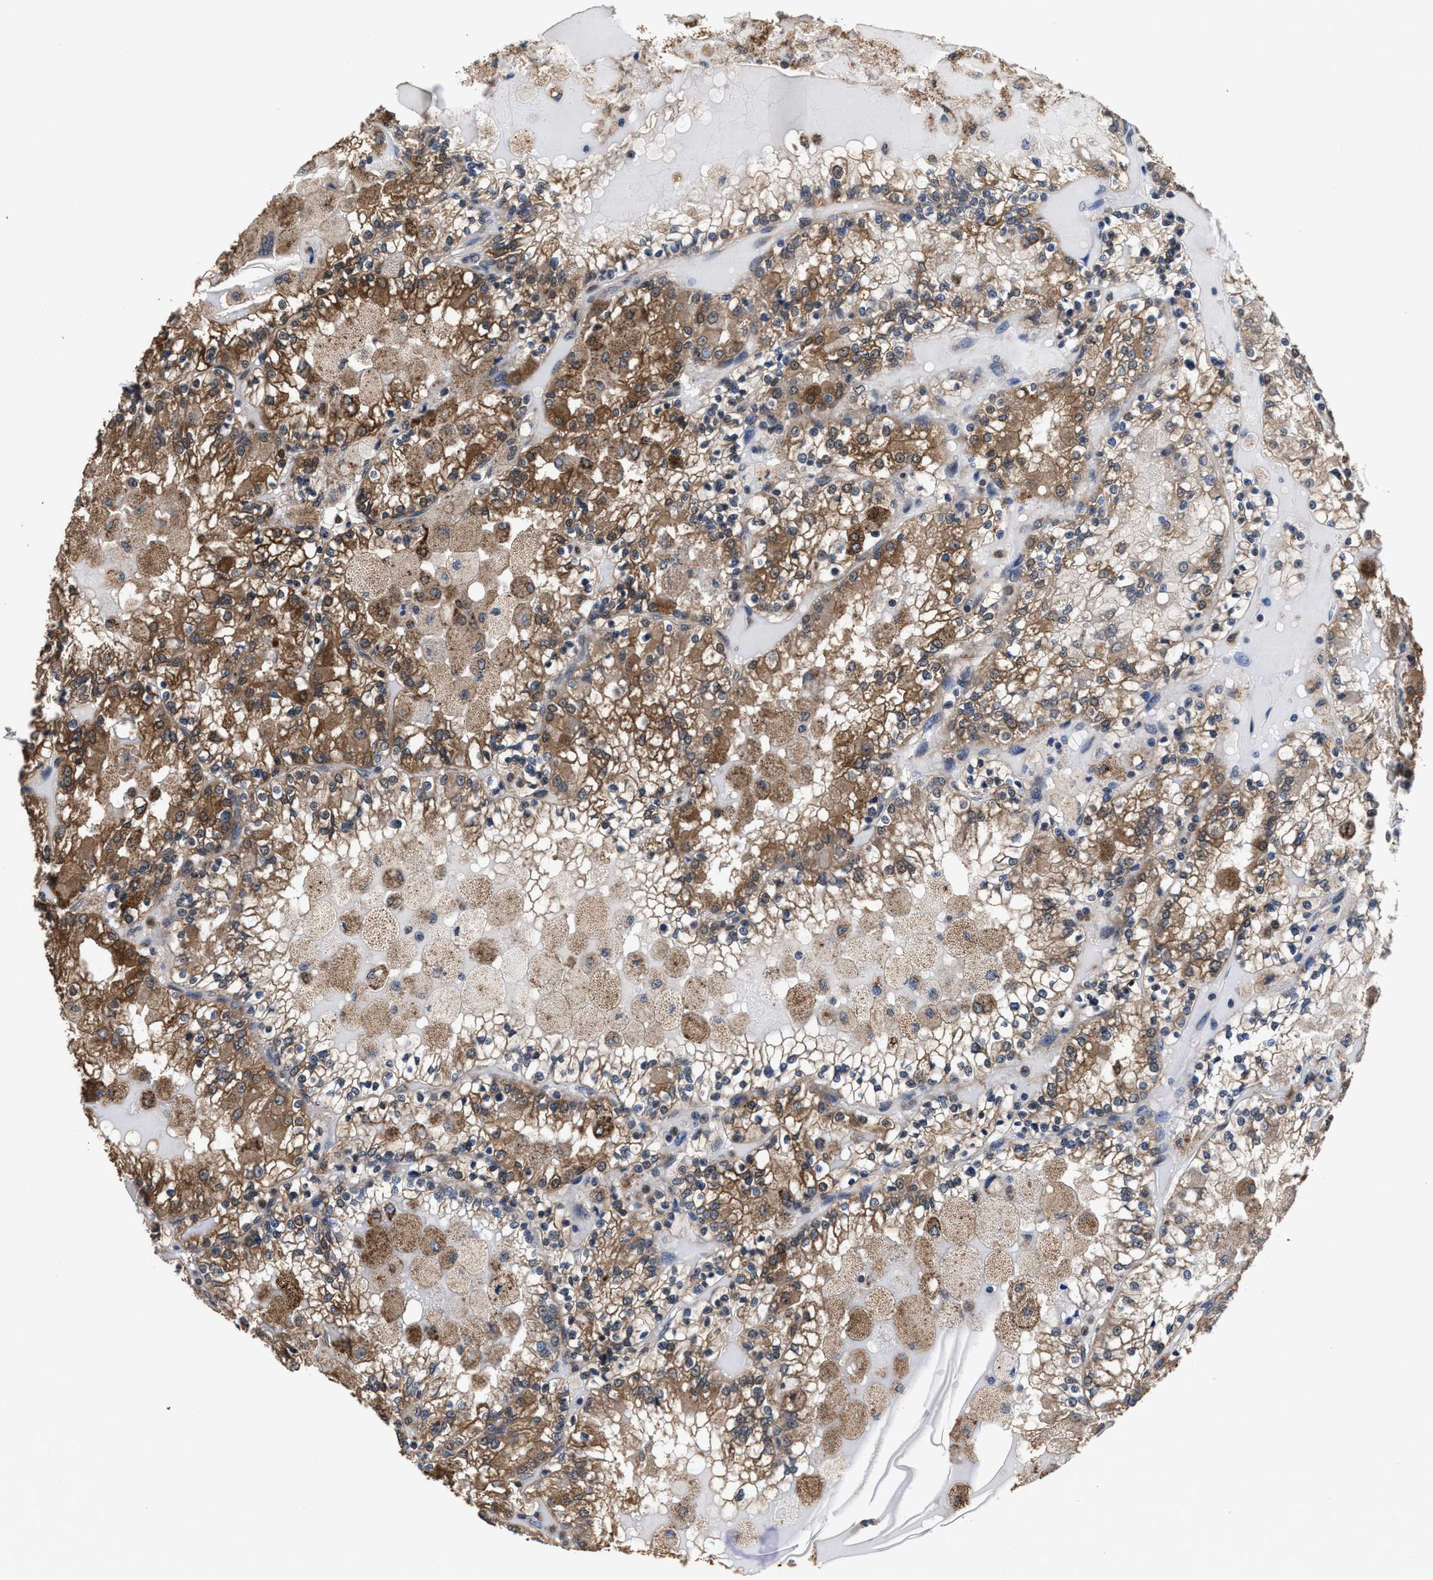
{"staining": {"intensity": "moderate", "quantity": ">75%", "location": "cytoplasmic/membranous"}, "tissue": "renal cancer", "cell_type": "Tumor cells", "image_type": "cancer", "snomed": [{"axis": "morphology", "description": "Adenocarcinoma, NOS"}, {"axis": "topography", "description": "Kidney"}], "caption": "Renal cancer (adenocarcinoma) stained with a brown dye displays moderate cytoplasmic/membranous positive positivity in about >75% of tumor cells.", "gene": "ACLY", "patient": {"sex": "female", "age": 56}}